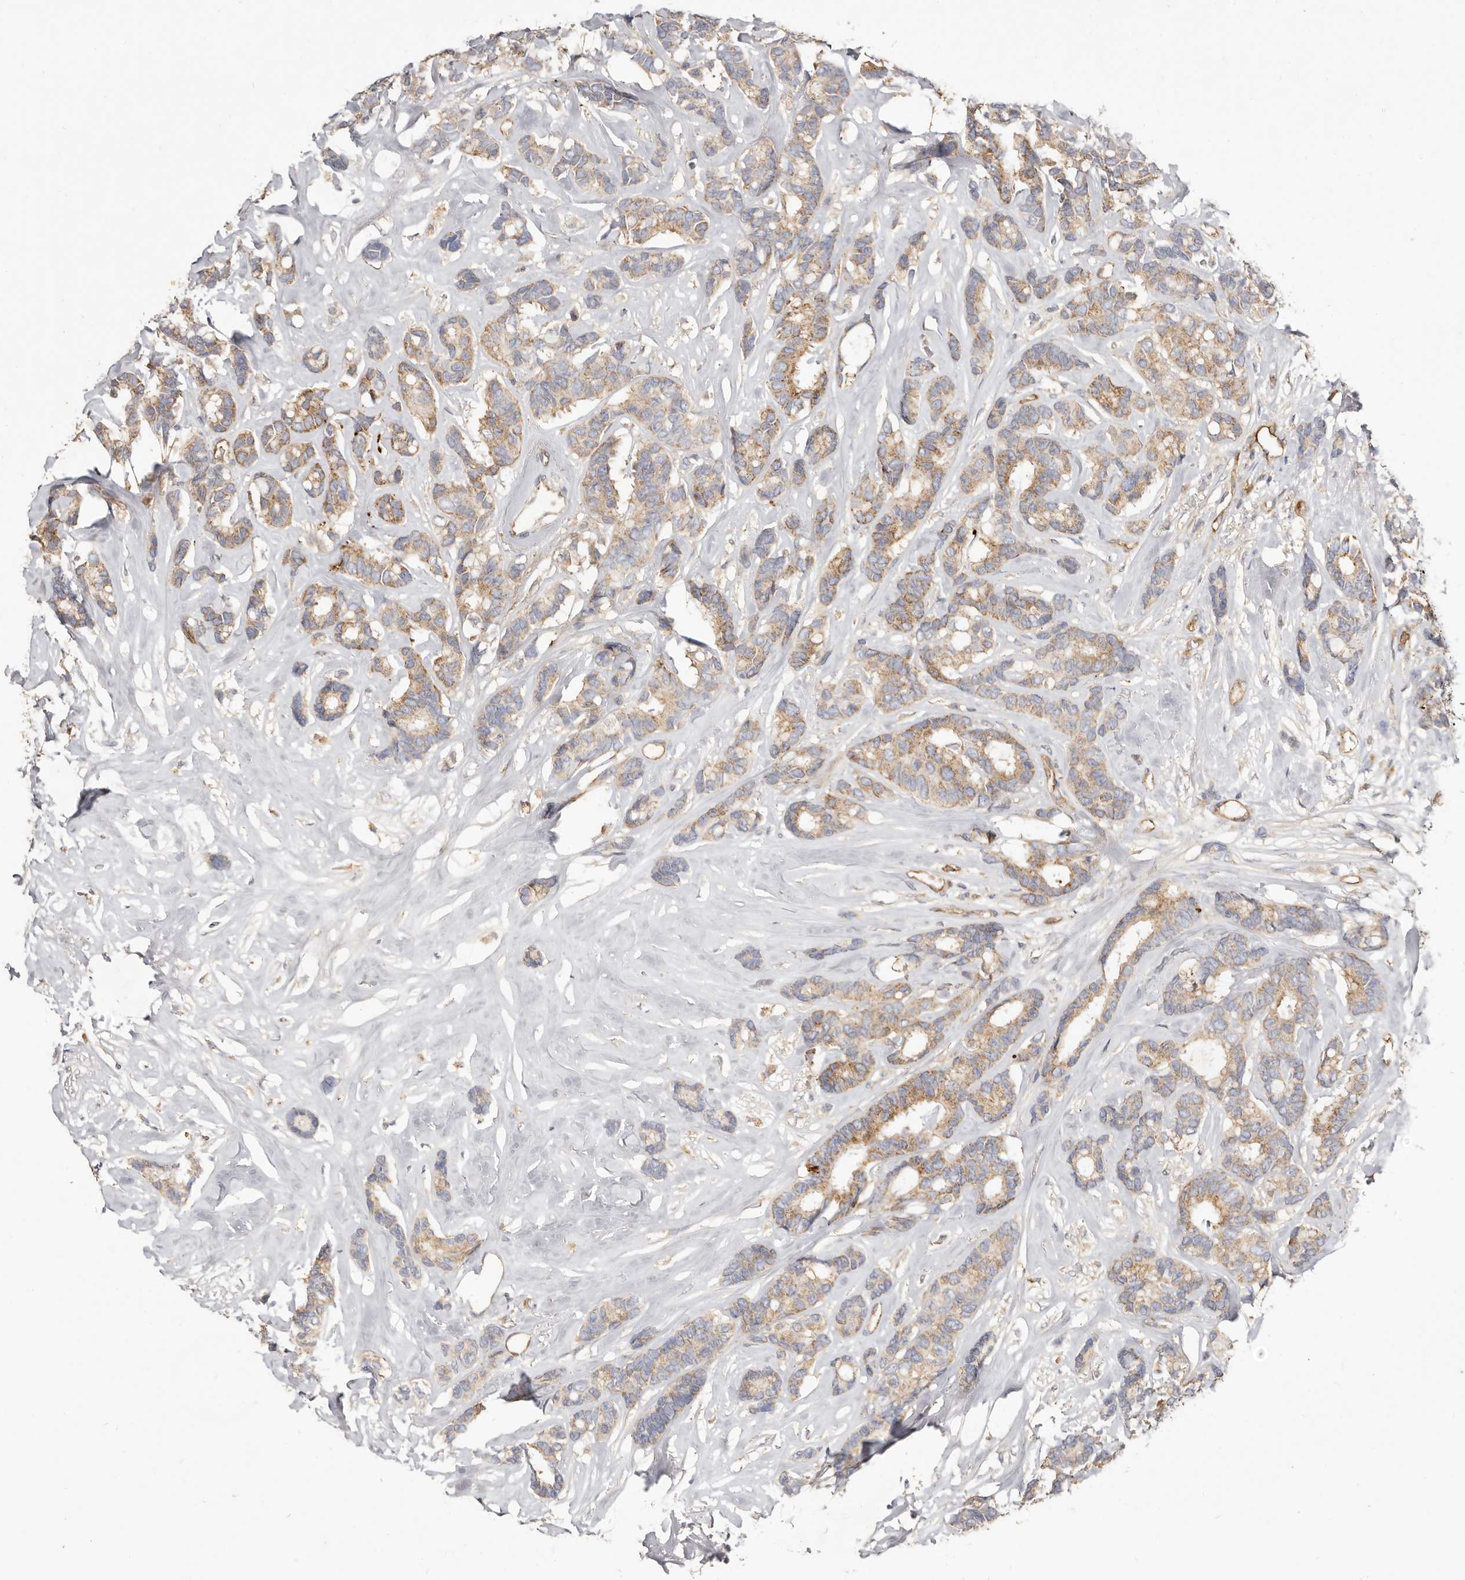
{"staining": {"intensity": "moderate", "quantity": ">75%", "location": "cytoplasmic/membranous"}, "tissue": "breast cancer", "cell_type": "Tumor cells", "image_type": "cancer", "snomed": [{"axis": "morphology", "description": "Duct carcinoma"}, {"axis": "topography", "description": "Breast"}], "caption": "Immunohistochemical staining of human breast invasive ductal carcinoma shows medium levels of moderate cytoplasmic/membranous positivity in about >75% of tumor cells.", "gene": "ADAMTS9", "patient": {"sex": "female", "age": 87}}